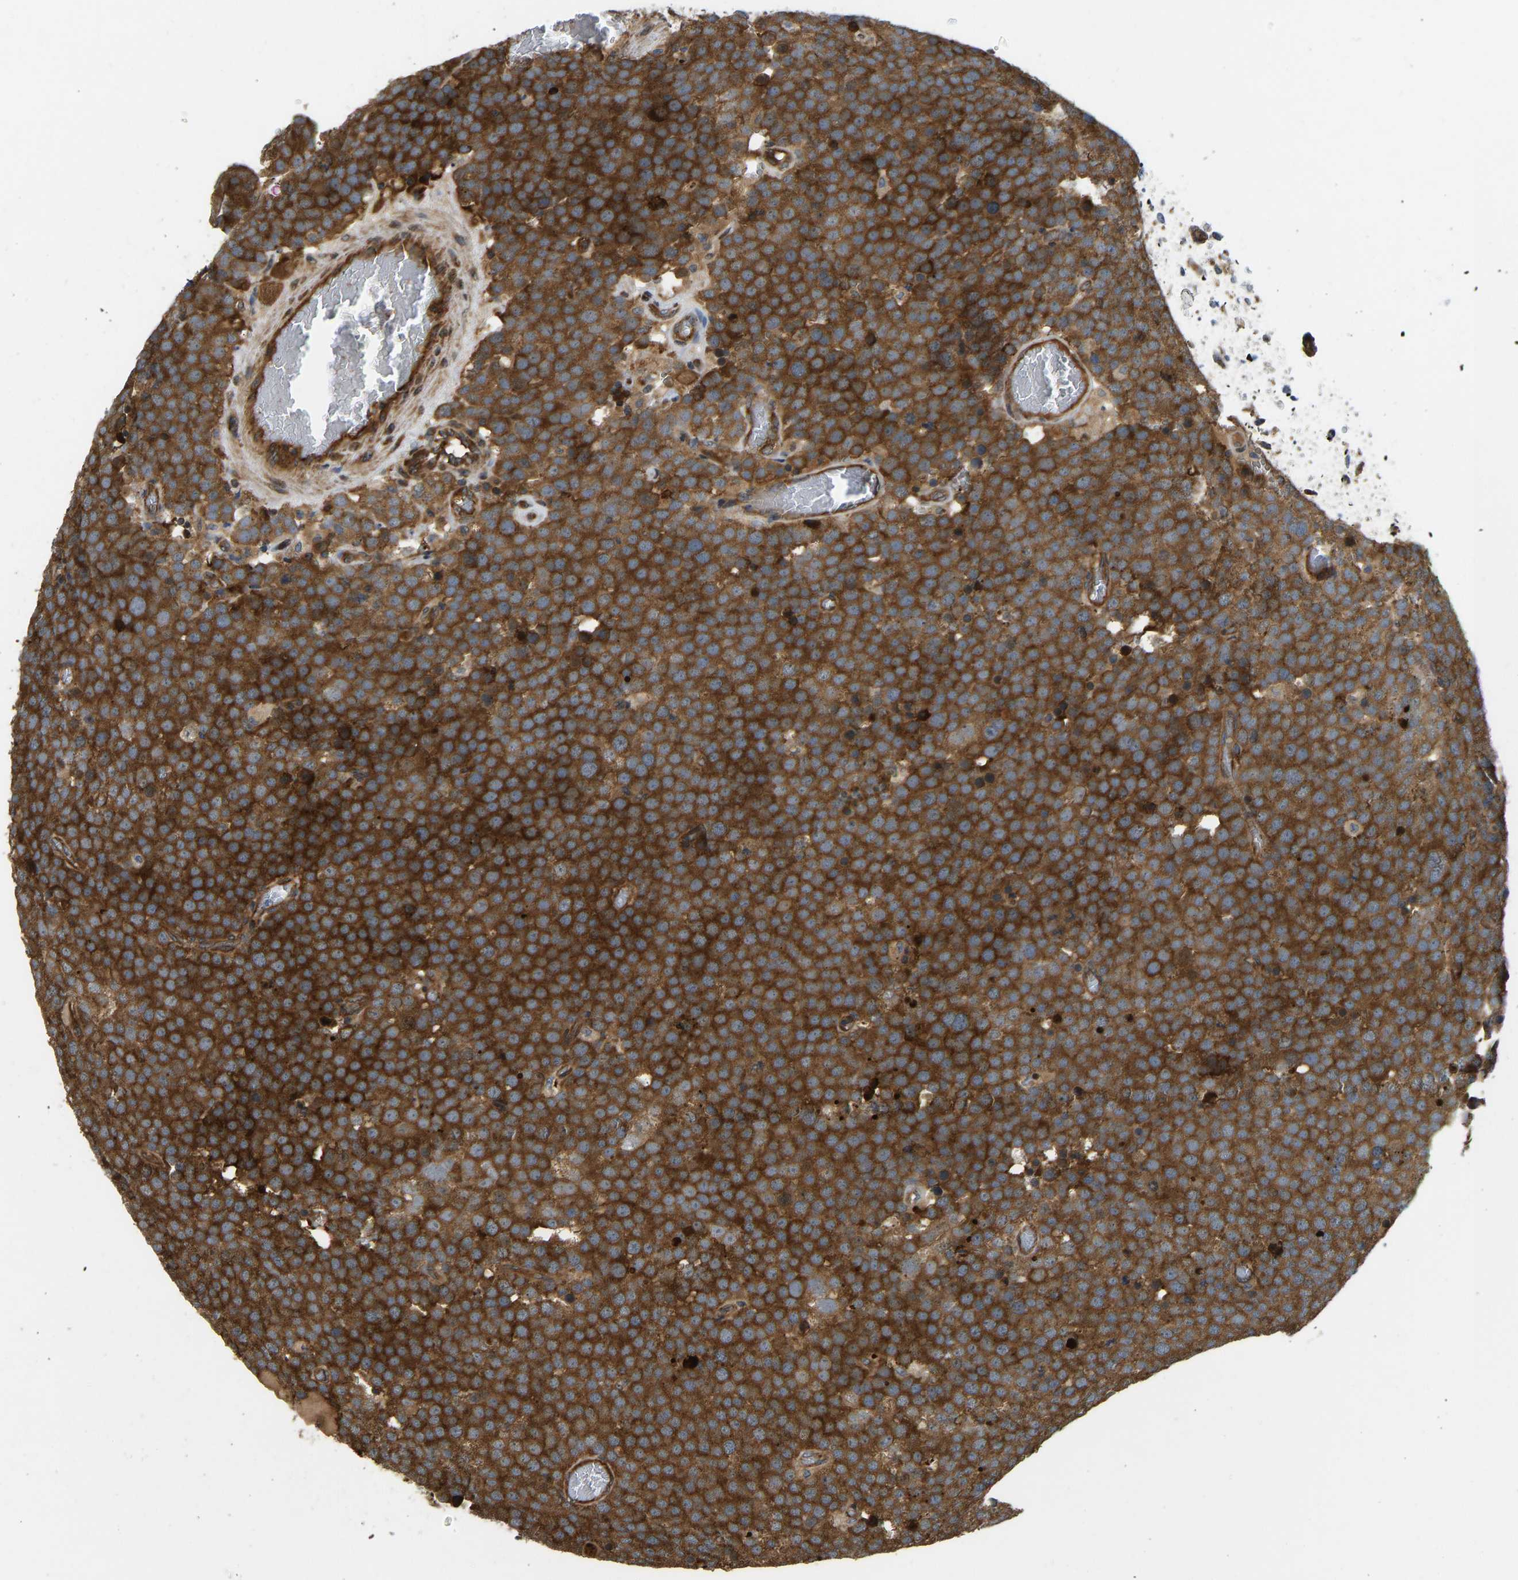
{"staining": {"intensity": "strong", "quantity": ">75%", "location": "cytoplasmic/membranous"}, "tissue": "testis cancer", "cell_type": "Tumor cells", "image_type": "cancer", "snomed": [{"axis": "morphology", "description": "Normal tissue, NOS"}, {"axis": "morphology", "description": "Seminoma, NOS"}, {"axis": "topography", "description": "Testis"}], "caption": "Protein staining shows strong cytoplasmic/membranous staining in approximately >75% of tumor cells in testis seminoma.", "gene": "RASGRF2", "patient": {"sex": "male", "age": 71}}